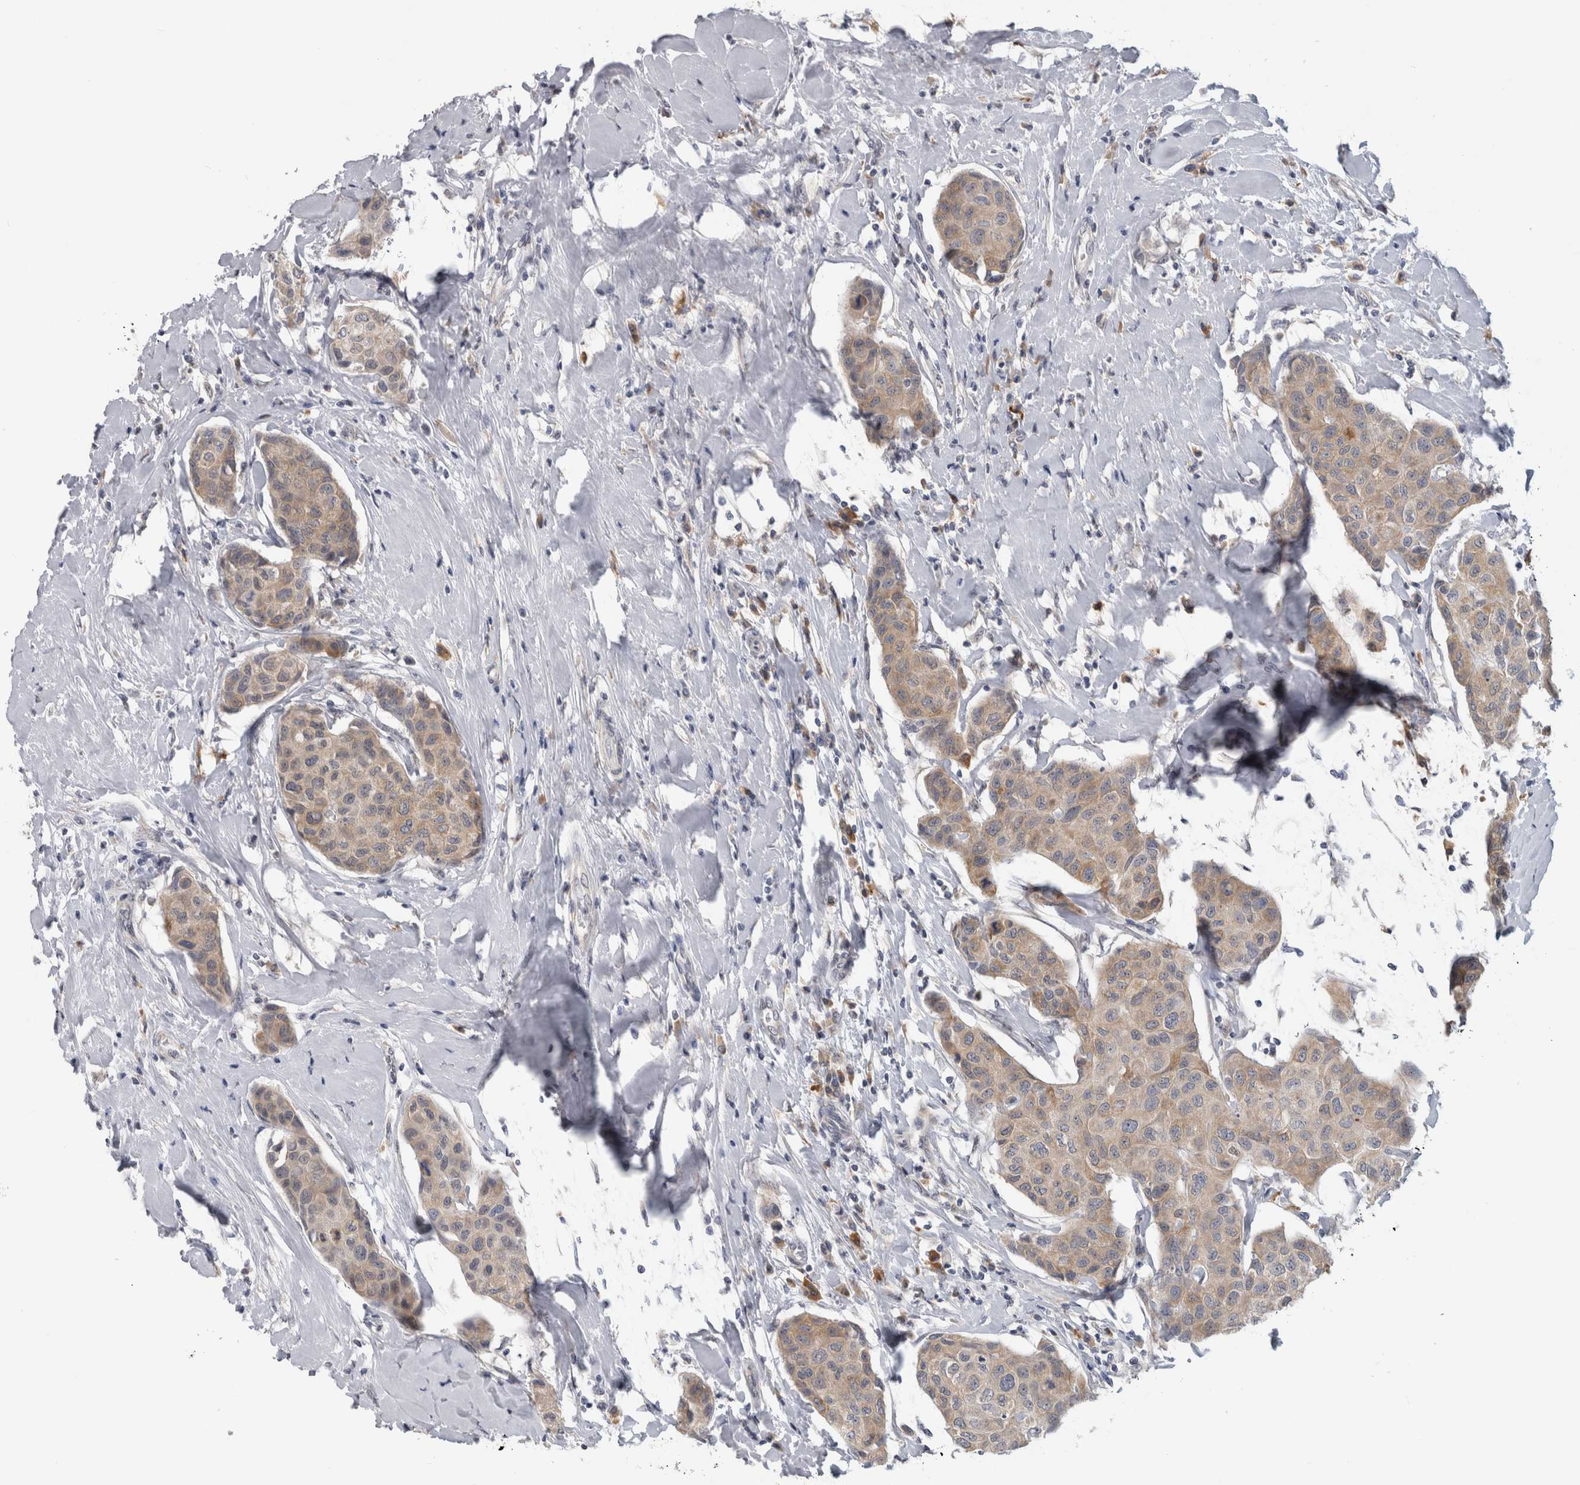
{"staining": {"intensity": "weak", "quantity": ">75%", "location": "cytoplasmic/membranous"}, "tissue": "breast cancer", "cell_type": "Tumor cells", "image_type": "cancer", "snomed": [{"axis": "morphology", "description": "Duct carcinoma"}, {"axis": "topography", "description": "Breast"}], "caption": "Approximately >75% of tumor cells in breast cancer (intraductal carcinoma) display weak cytoplasmic/membranous protein positivity as visualized by brown immunohistochemical staining.", "gene": "TMEM242", "patient": {"sex": "female", "age": 80}}